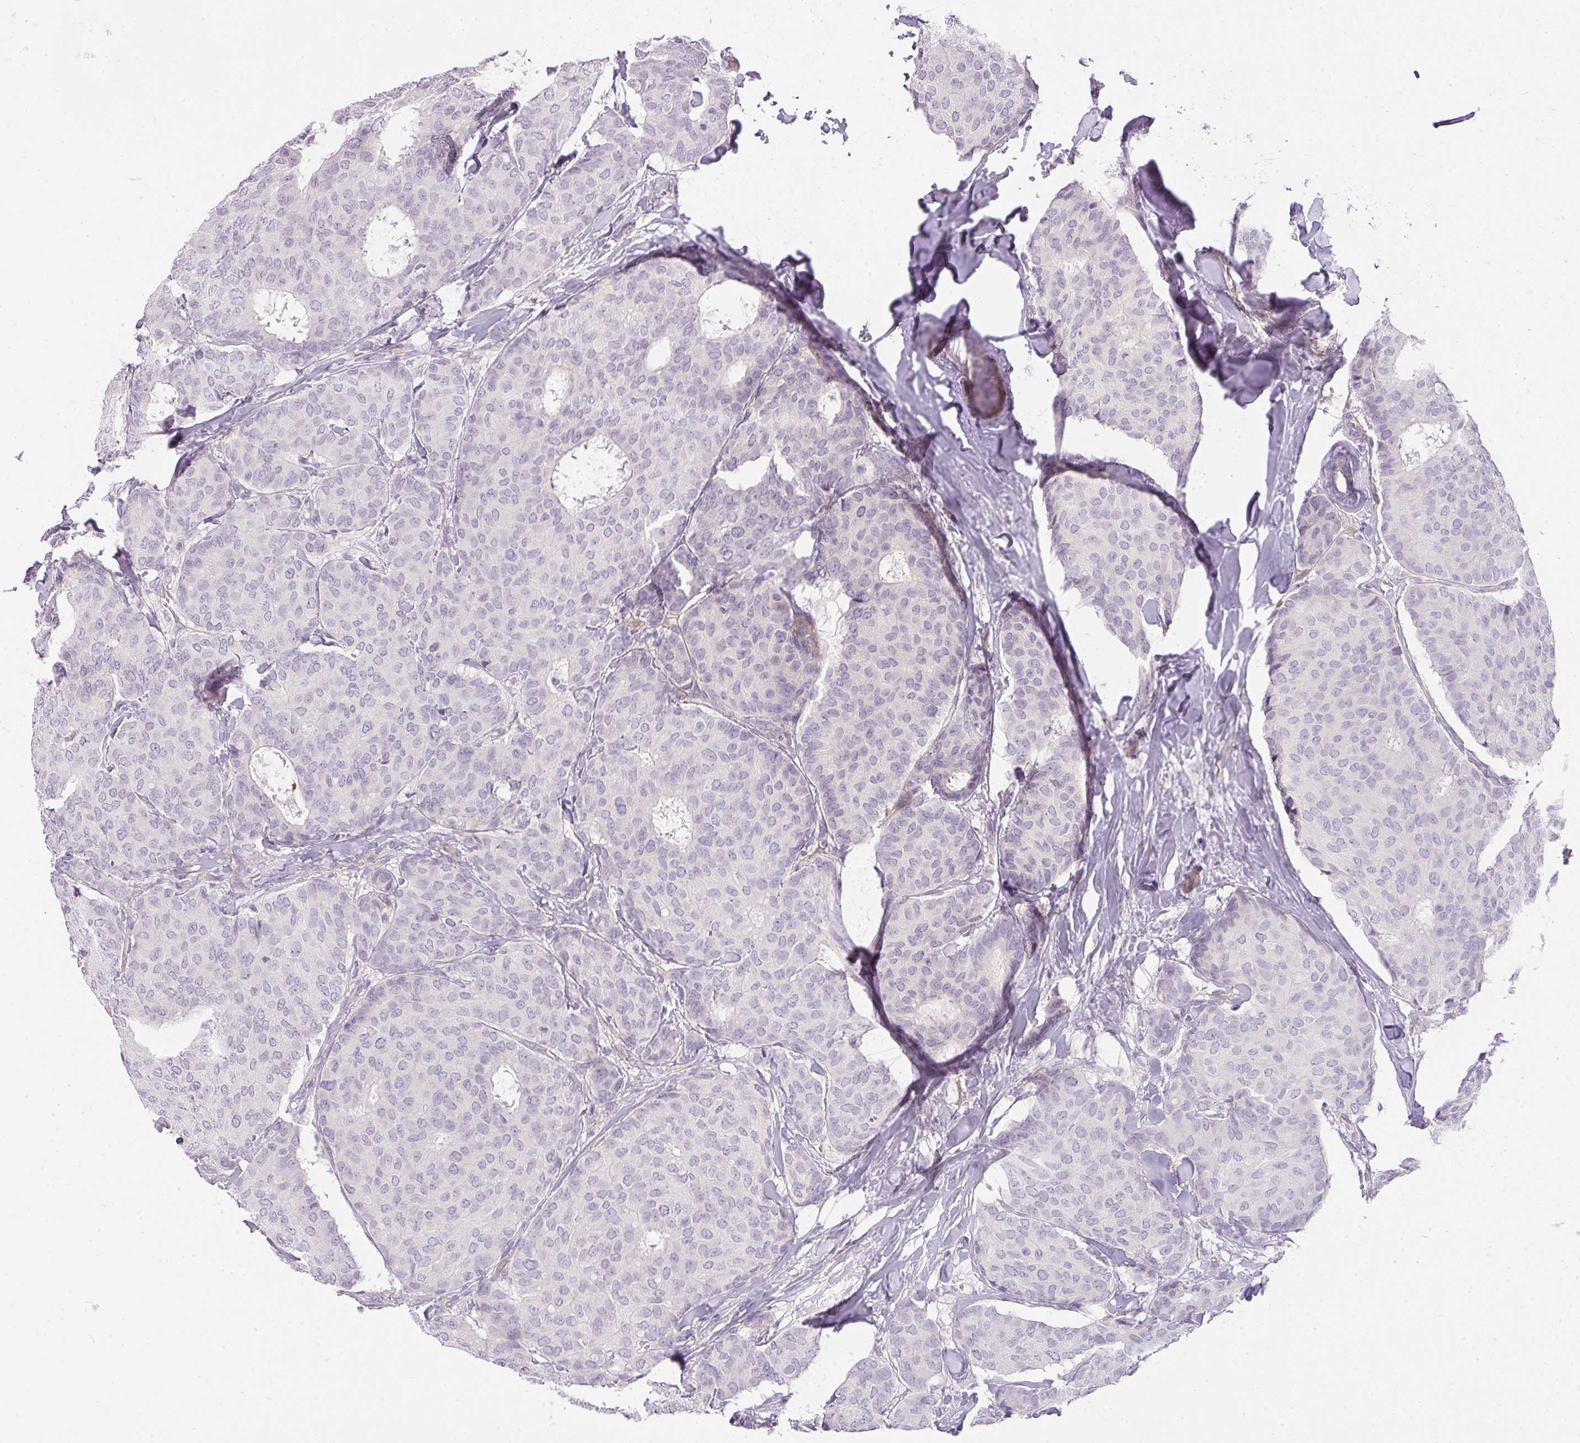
{"staining": {"intensity": "negative", "quantity": "none", "location": "none"}, "tissue": "breast cancer", "cell_type": "Tumor cells", "image_type": "cancer", "snomed": [{"axis": "morphology", "description": "Duct carcinoma"}, {"axis": "topography", "description": "Breast"}], "caption": "This is a histopathology image of IHC staining of breast cancer, which shows no positivity in tumor cells. The staining is performed using DAB brown chromogen with nuclei counter-stained in using hematoxylin.", "gene": "RAX2", "patient": {"sex": "female", "age": 75}}